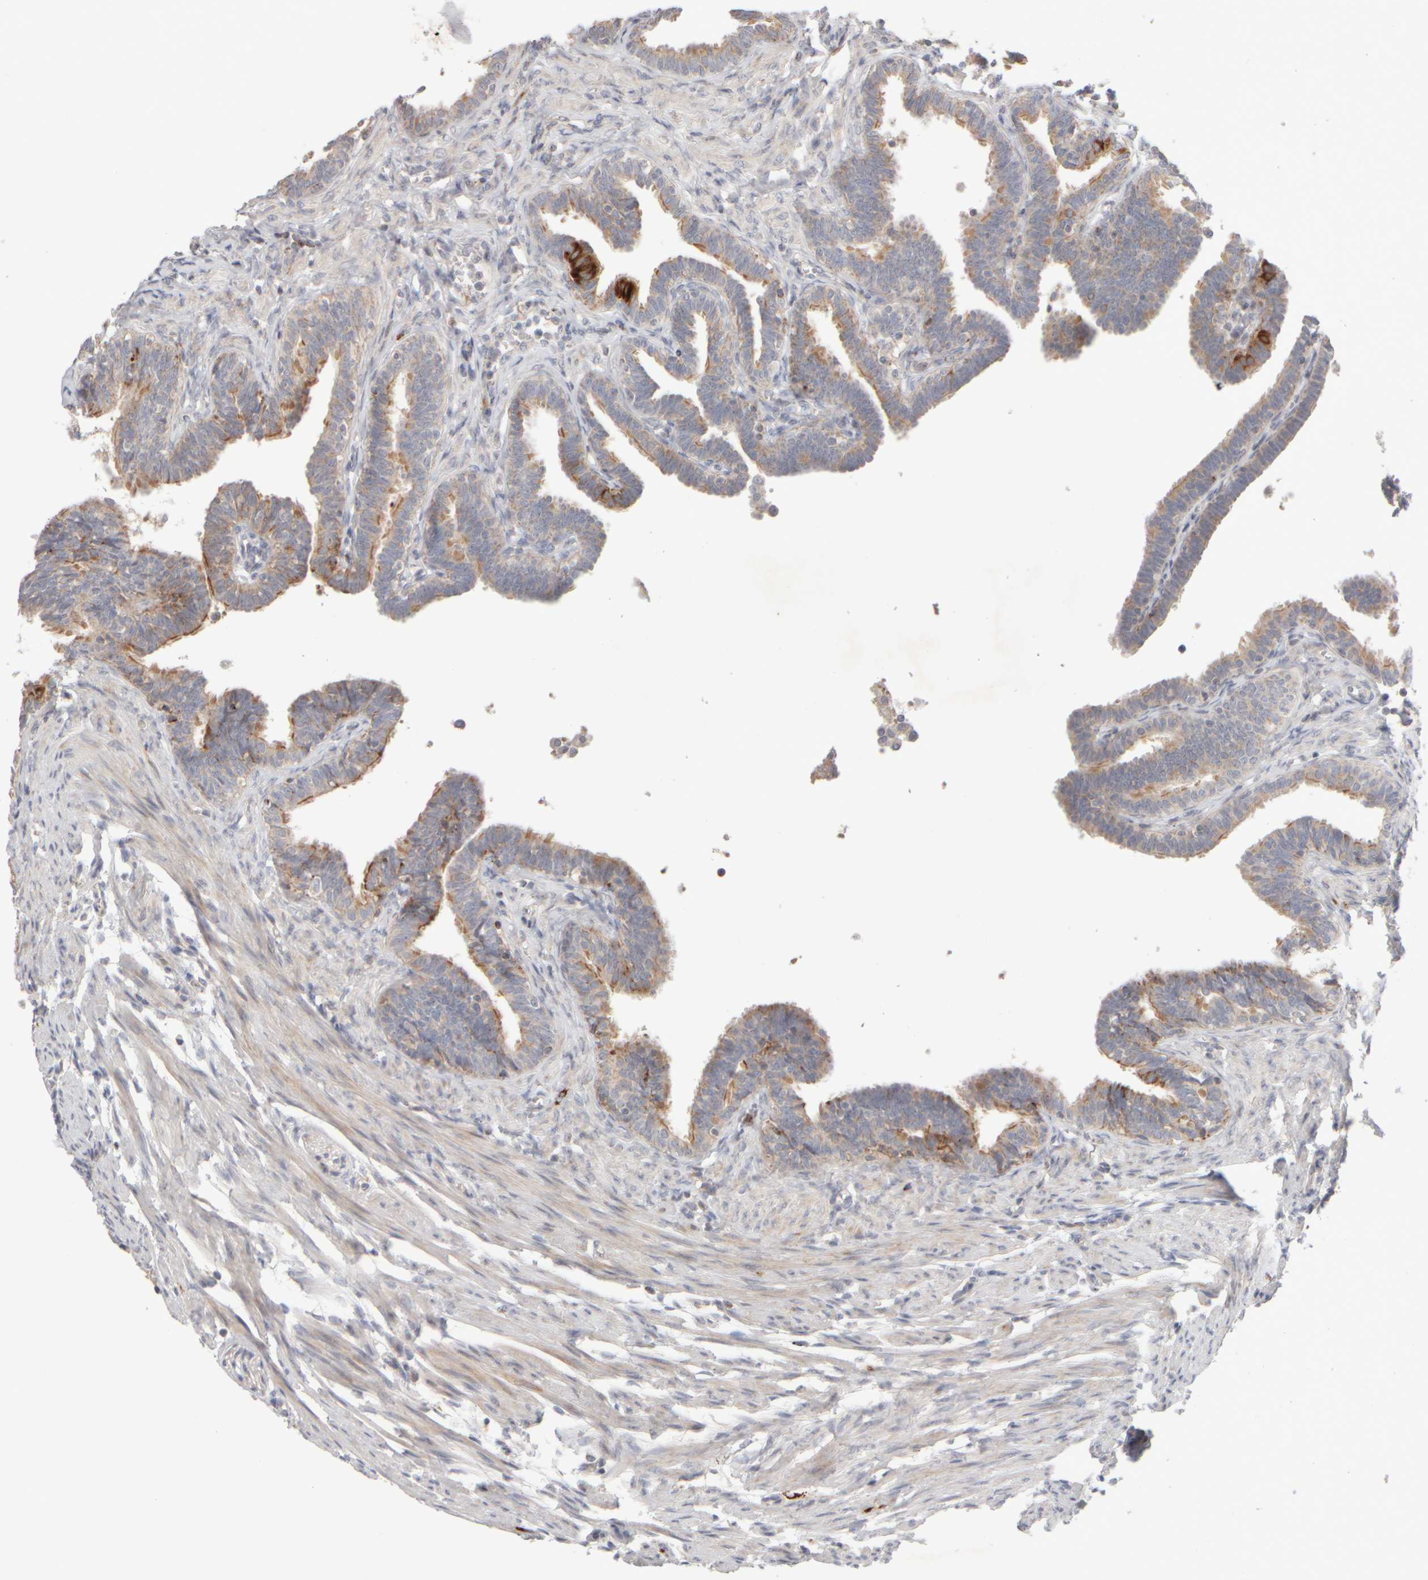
{"staining": {"intensity": "moderate", "quantity": "25%-75%", "location": "cytoplasmic/membranous"}, "tissue": "fallopian tube", "cell_type": "Glandular cells", "image_type": "normal", "snomed": [{"axis": "morphology", "description": "Normal tissue, NOS"}, {"axis": "topography", "description": "Fallopian tube"}, {"axis": "topography", "description": "Ovary"}], "caption": "Fallopian tube stained for a protein shows moderate cytoplasmic/membranous positivity in glandular cells. (DAB IHC, brown staining for protein, blue staining for nuclei).", "gene": "CHADL", "patient": {"sex": "female", "age": 23}}